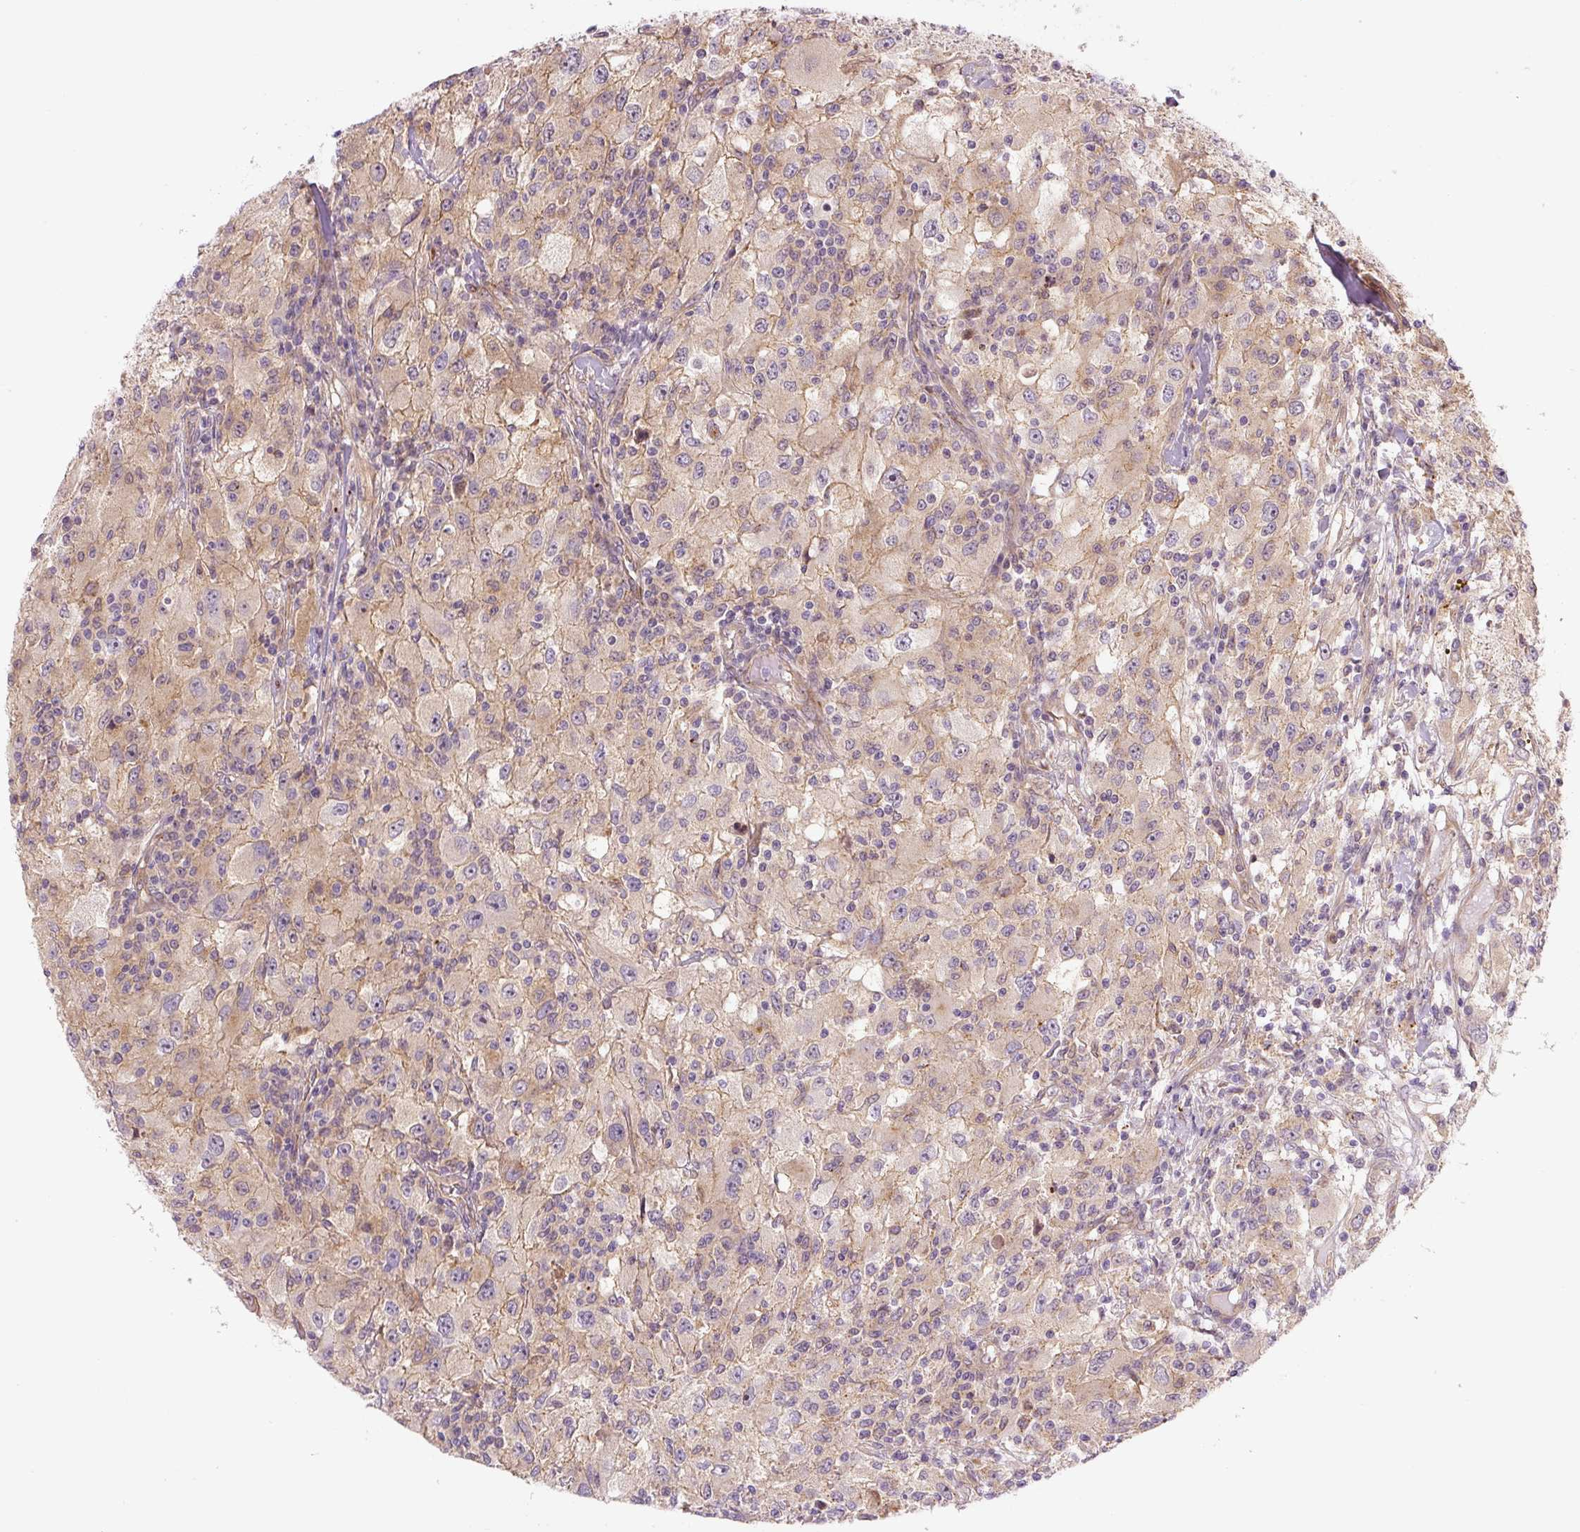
{"staining": {"intensity": "weak", "quantity": "<25%", "location": "cytoplasmic/membranous"}, "tissue": "renal cancer", "cell_type": "Tumor cells", "image_type": "cancer", "snomed": [{"axis": "morphology", "description": "Adenocarcinoma, NOS"}, {"axis": "topography", "description": "Kidney"}], "caption": "Tumor cells show no significant protein positivity in renal cancer (adenocarcinoma). The staining was performed using DAB to visualize the protein expression in brown, while the nuclei were stained in blue with hematoxylin (Magnification: 20x).", "gene": "ZSWIM7", "patient": {"sex": "female", "age": 67}}